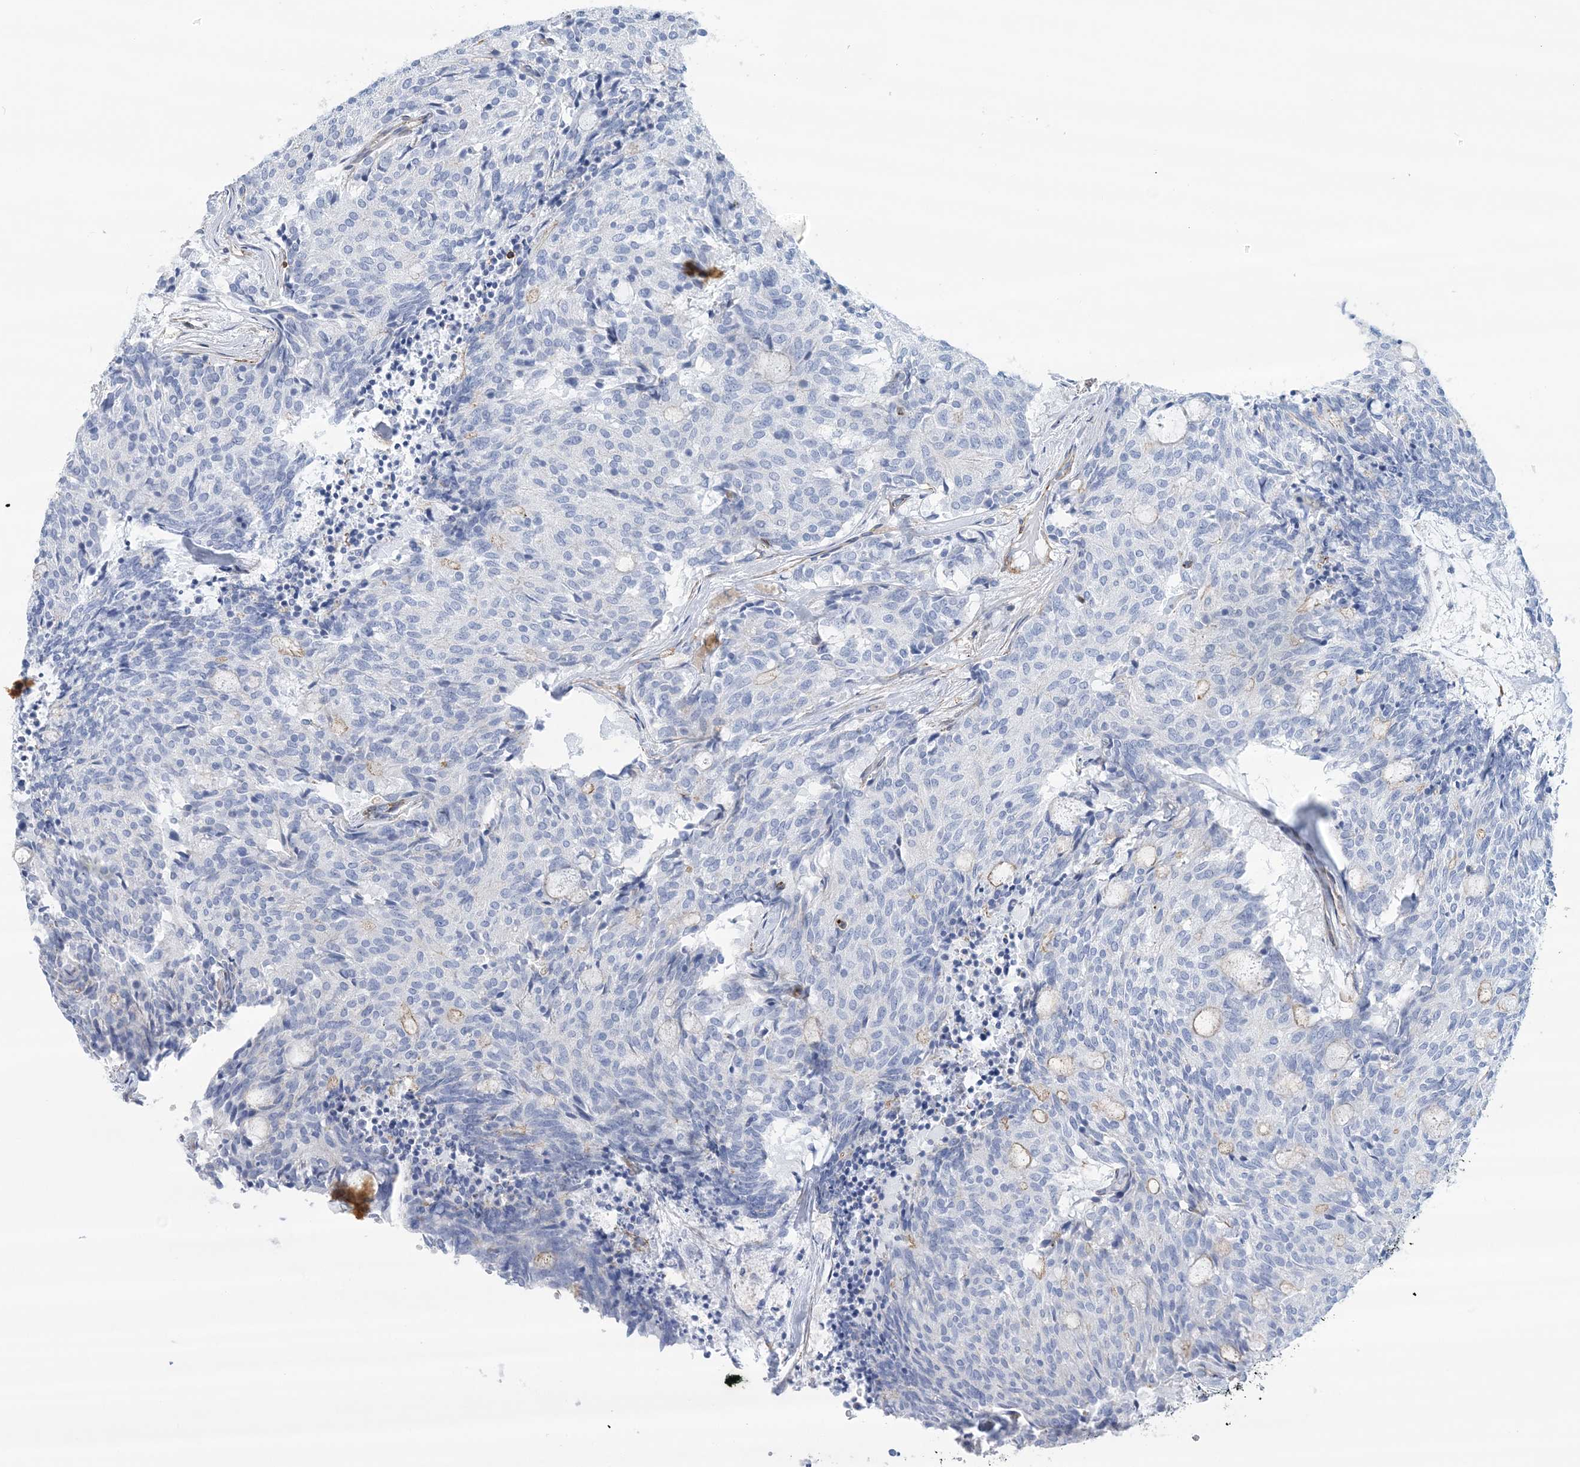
{"staining": {"intensity": "negative", "quantity": "none", "location": "none"}, "tissue": "carcinoid", "cell_type": "Tumor cells", "image_type": "cancer", "snomed": [{"axis": "morphology", "description": "Carcinoid, malignant, NOS"}, {"axis": "topography", "description": "Pancreas"}], "caption": "IHC histopathology image of carcinoid stained for a protein (brown), which reveals no expression in tumor cells.", "gene": "C11orf21", "patient": {"sex": "female", "age": 54}}